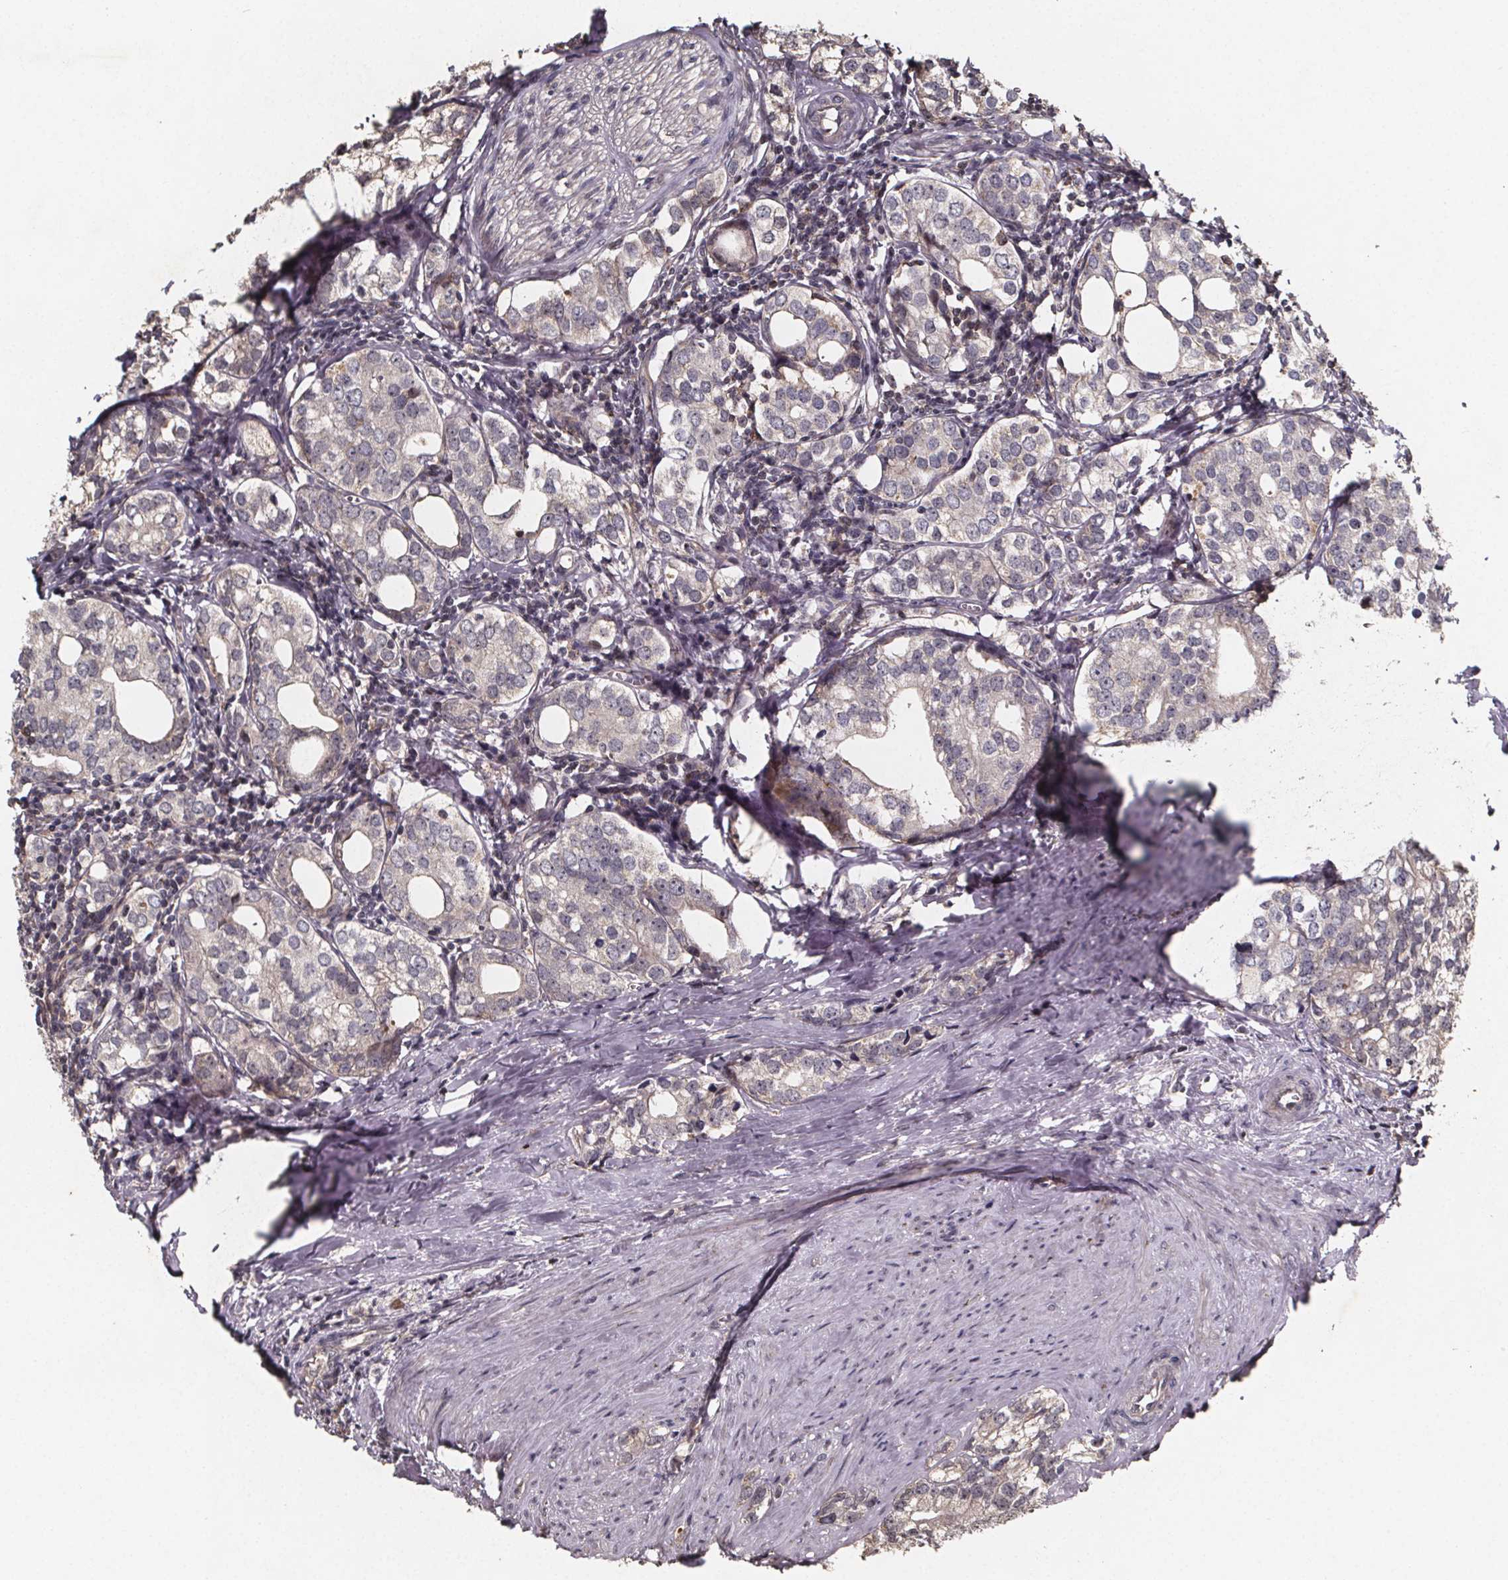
{"staining": {"intensity": "negative", "quantity": "none", "location": "none"}, "tissue": "prostate cancer", "cell_type": "Tumor cells", "image_type": "cancer", "snomed": [{"axis": "morphology", "description": "Adenocarcinoma, NOS"}, {"axis": "topography", "description": "Prostate and seminal vesicle, NOS"}], "caption": "DAB immunohistochemical staining of human prostate cancer (adenocarcinoma) shows no significant staining in tumor cells.", "gene": "ZNF879", "patient": {"sex": "male", "age": 63}}